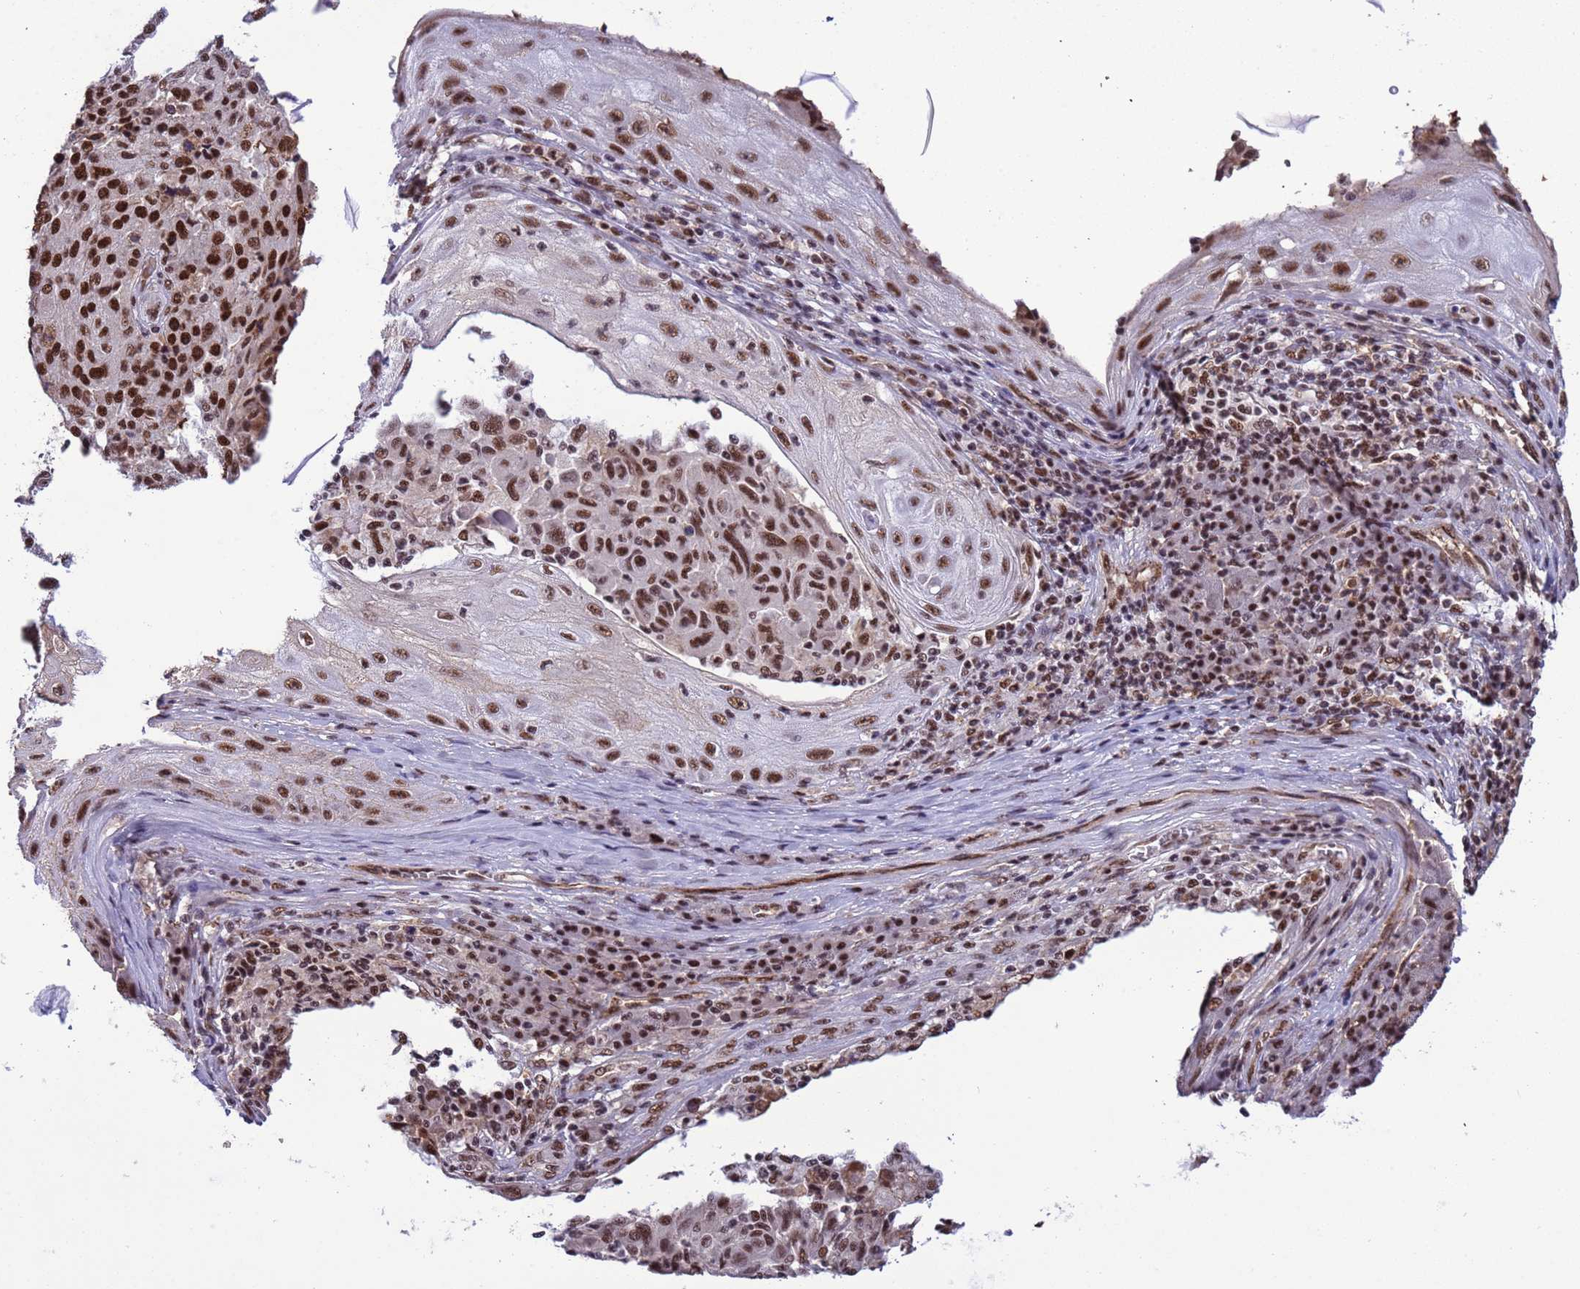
{"staining": {"intensity": "strong", "quantity": ">75%", "location": "nuclear"}, "tissue": "melanoma", "cell_type": "Tumor cells", "image_type": "cancer", "snomed": [{"axis": "morphology", "description": "Malignant melanoma, NOS"}, {"axis": "topography", "description": "Skin"}], "caption": "Strong nuclear positivity is present in approximately >75% of tumor cells in malignant melanoma.", "gene": "SRRT", "patient": {"sex": "male", "age": 53}}